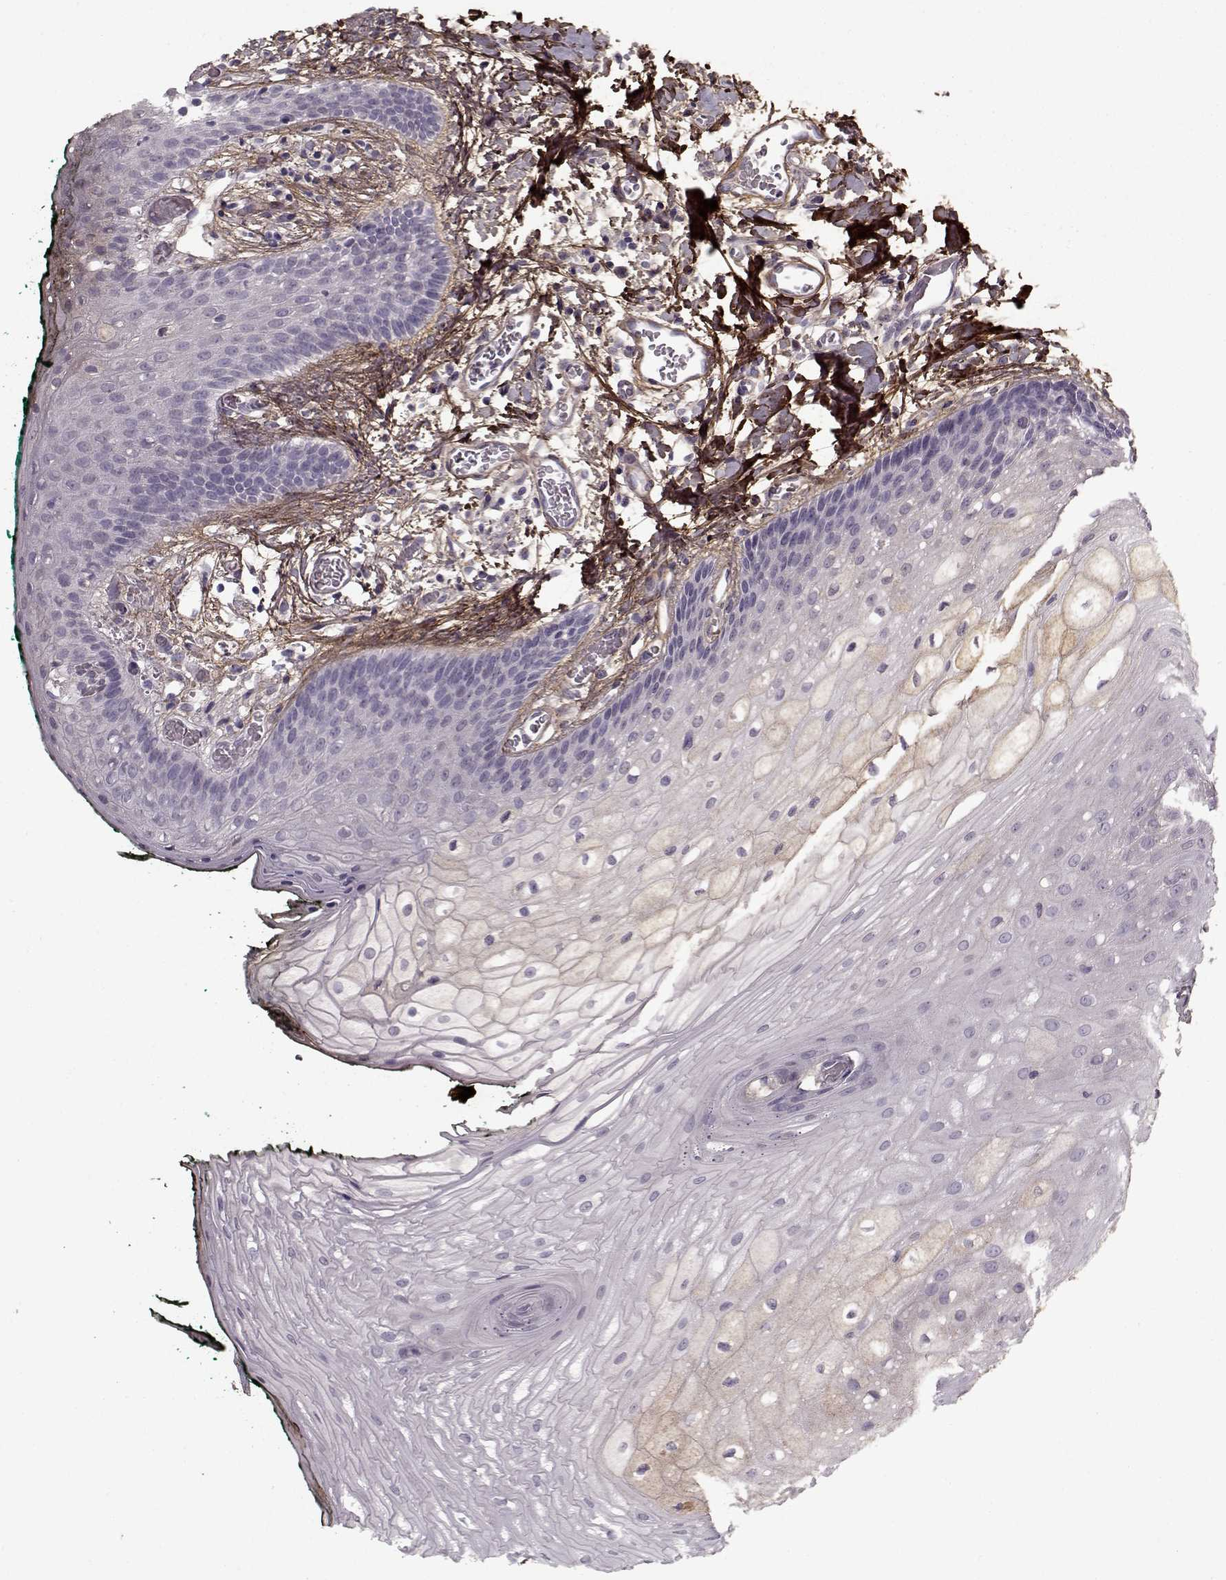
{"staining": {"intensity": "negative", "quantity": "none", "location": "none"}, "tissue": "oral mucosa", "cell_type": "Squamous epithelial cells", "image_type": "normal", "snomed": [{"axis": "morphology", "description": "Normal tissue, NOS"}, {"axis": "topography", "description": "Oral tissue"}, {"axis": "topography", "description": "Head-Neck"}], "caption": "A photomicrograph of oral mucosa stained for a protein demonstrates no brown staining in squamous epithelial cells.", "gene": "LUM", "patient": {"sex": "female", "age": 68}}